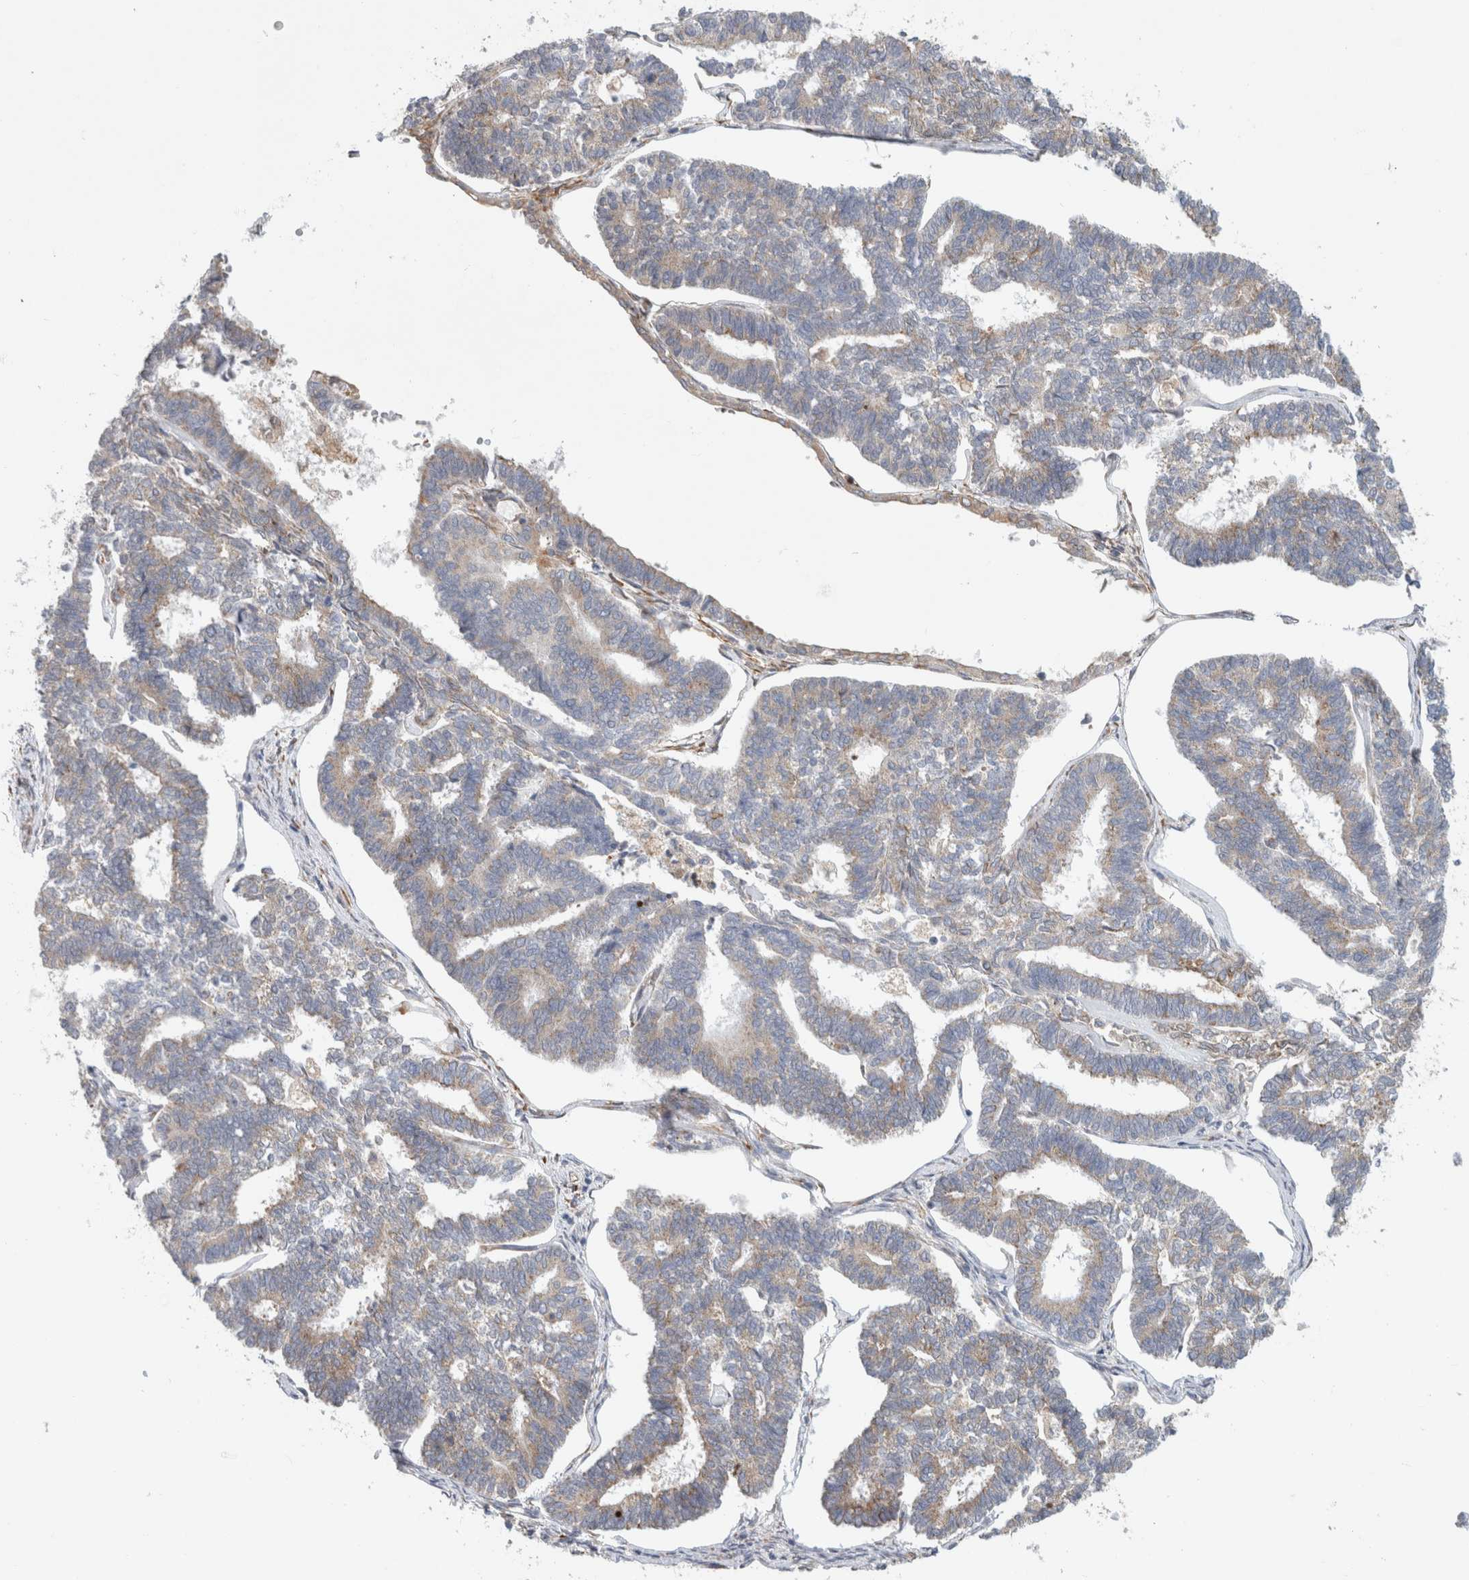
{"staining": {"intensity": "weak", "quantity": "25%-75%", "location": "cytoplasmic/membranous"}, "tissue": "endometrial cancer", "cell_type": "Tumor cells", "image_type": "cancer", "snomed": [{"axis": "morphology", "description": "Adenocarcinoma, NOS"}, {"axis": "topography", "description": "Endometrium"}], "caption": "Immunohistochemical staining of endometrial adenocarcinoma reveals low levels of weak cytoplasmic/membranous positivity in about 25%-75% of tumor cells. (brown staining indicates protein expression, while blue staining denotes nuclei).", "gene": "RPN2", "patient": {"sex": "female", "age": 70}}